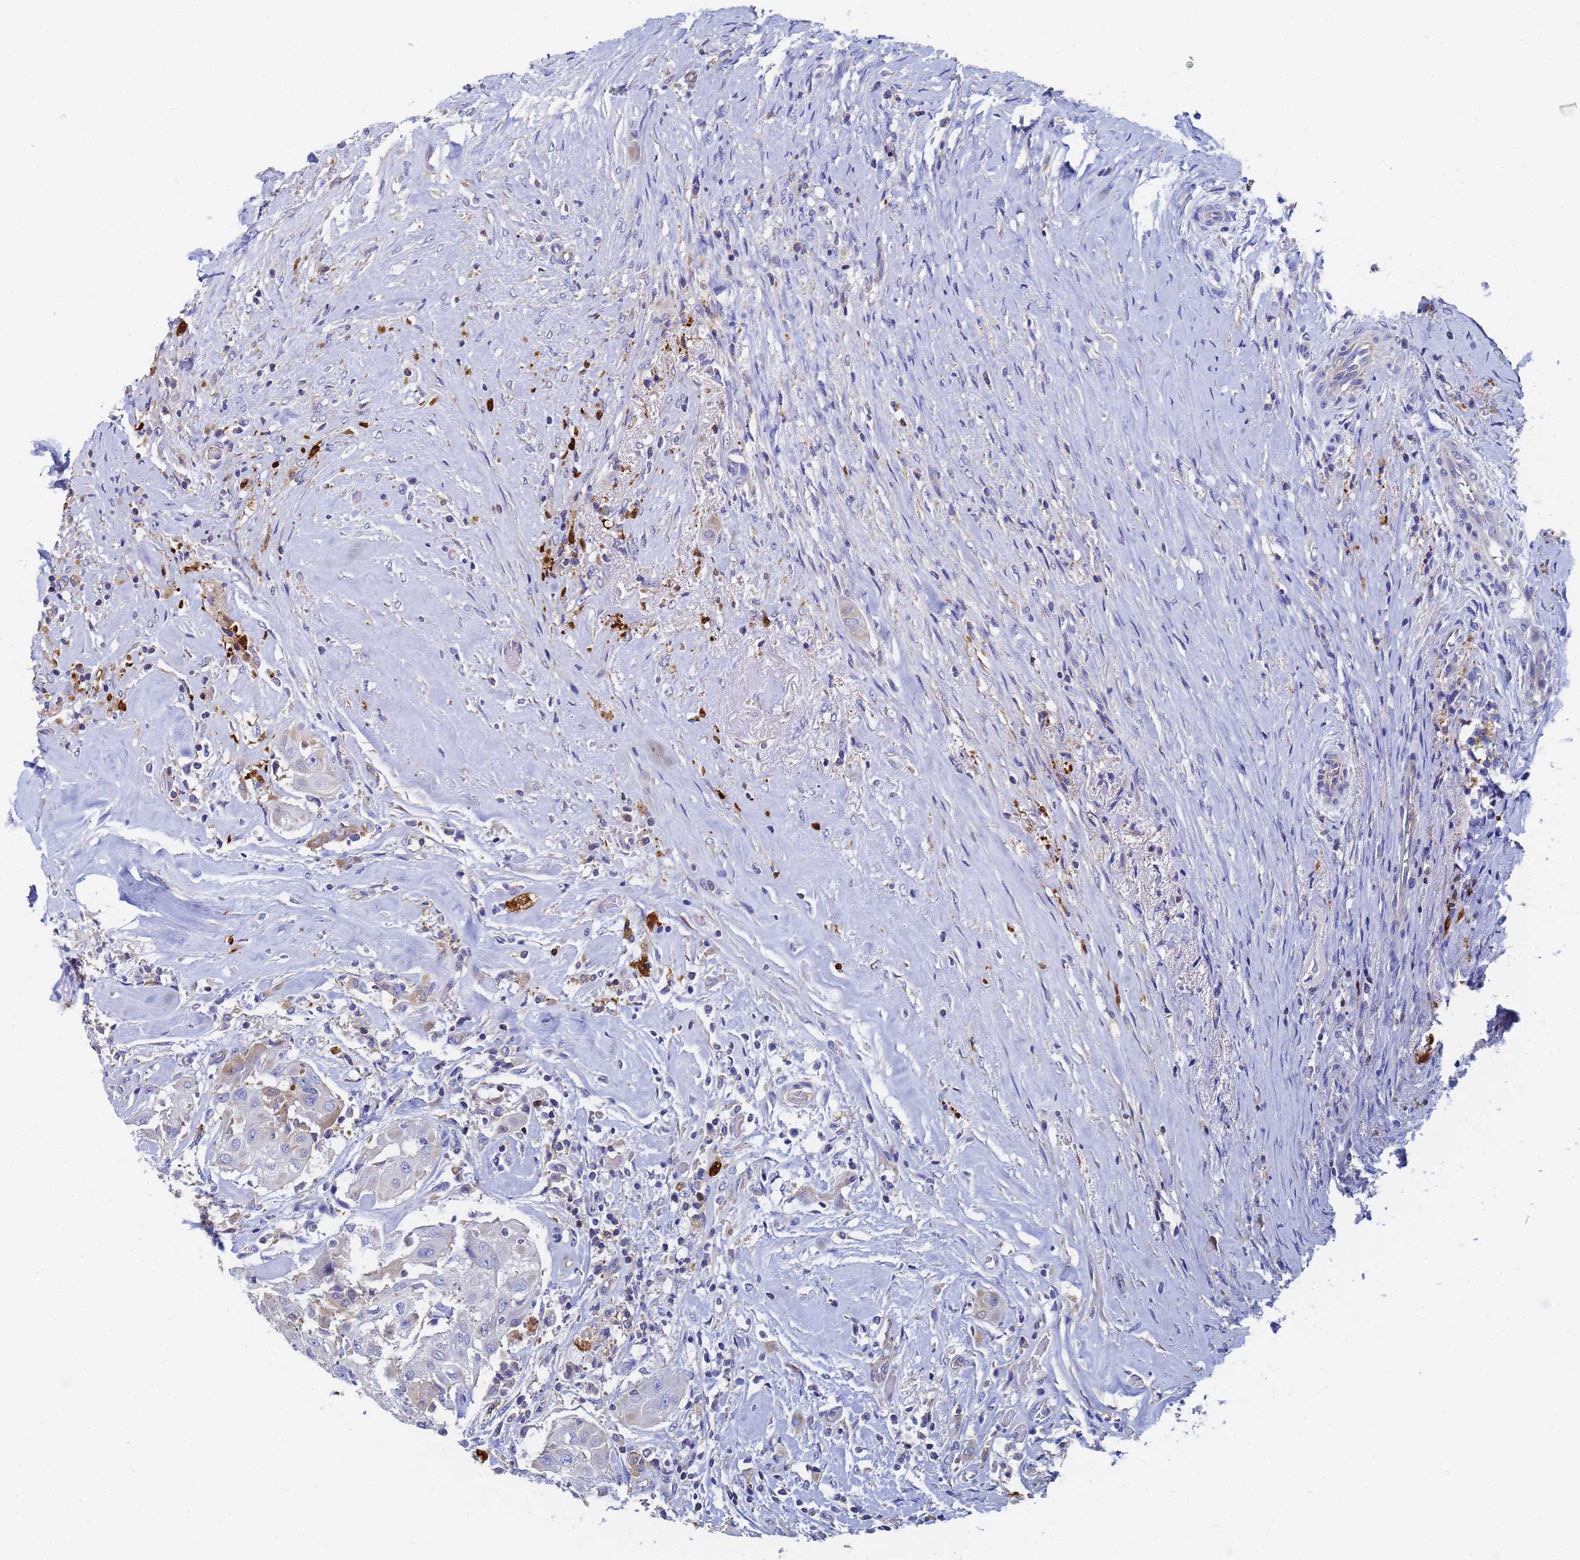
{"staining": {"intensity": "negative", "quantity": "none", "location": "none"}, "tissue": "thyroid cancer", "cell_type": "Tumor cells", "image_type": "cancer", "snomed": [{"axis": "morphology", "description": "Papillary adenocarcinoma, NOS"}, {"axis": "topography", "description": "Thyroid gland"}], "caption": "This is an immunohistochemistry (IHC) image of human papillary adenocarcinoma (thyroid). There is no staining in tumor cells.", "gene": "GCHFR", "patient": {"sex": "female", "age": 59}}